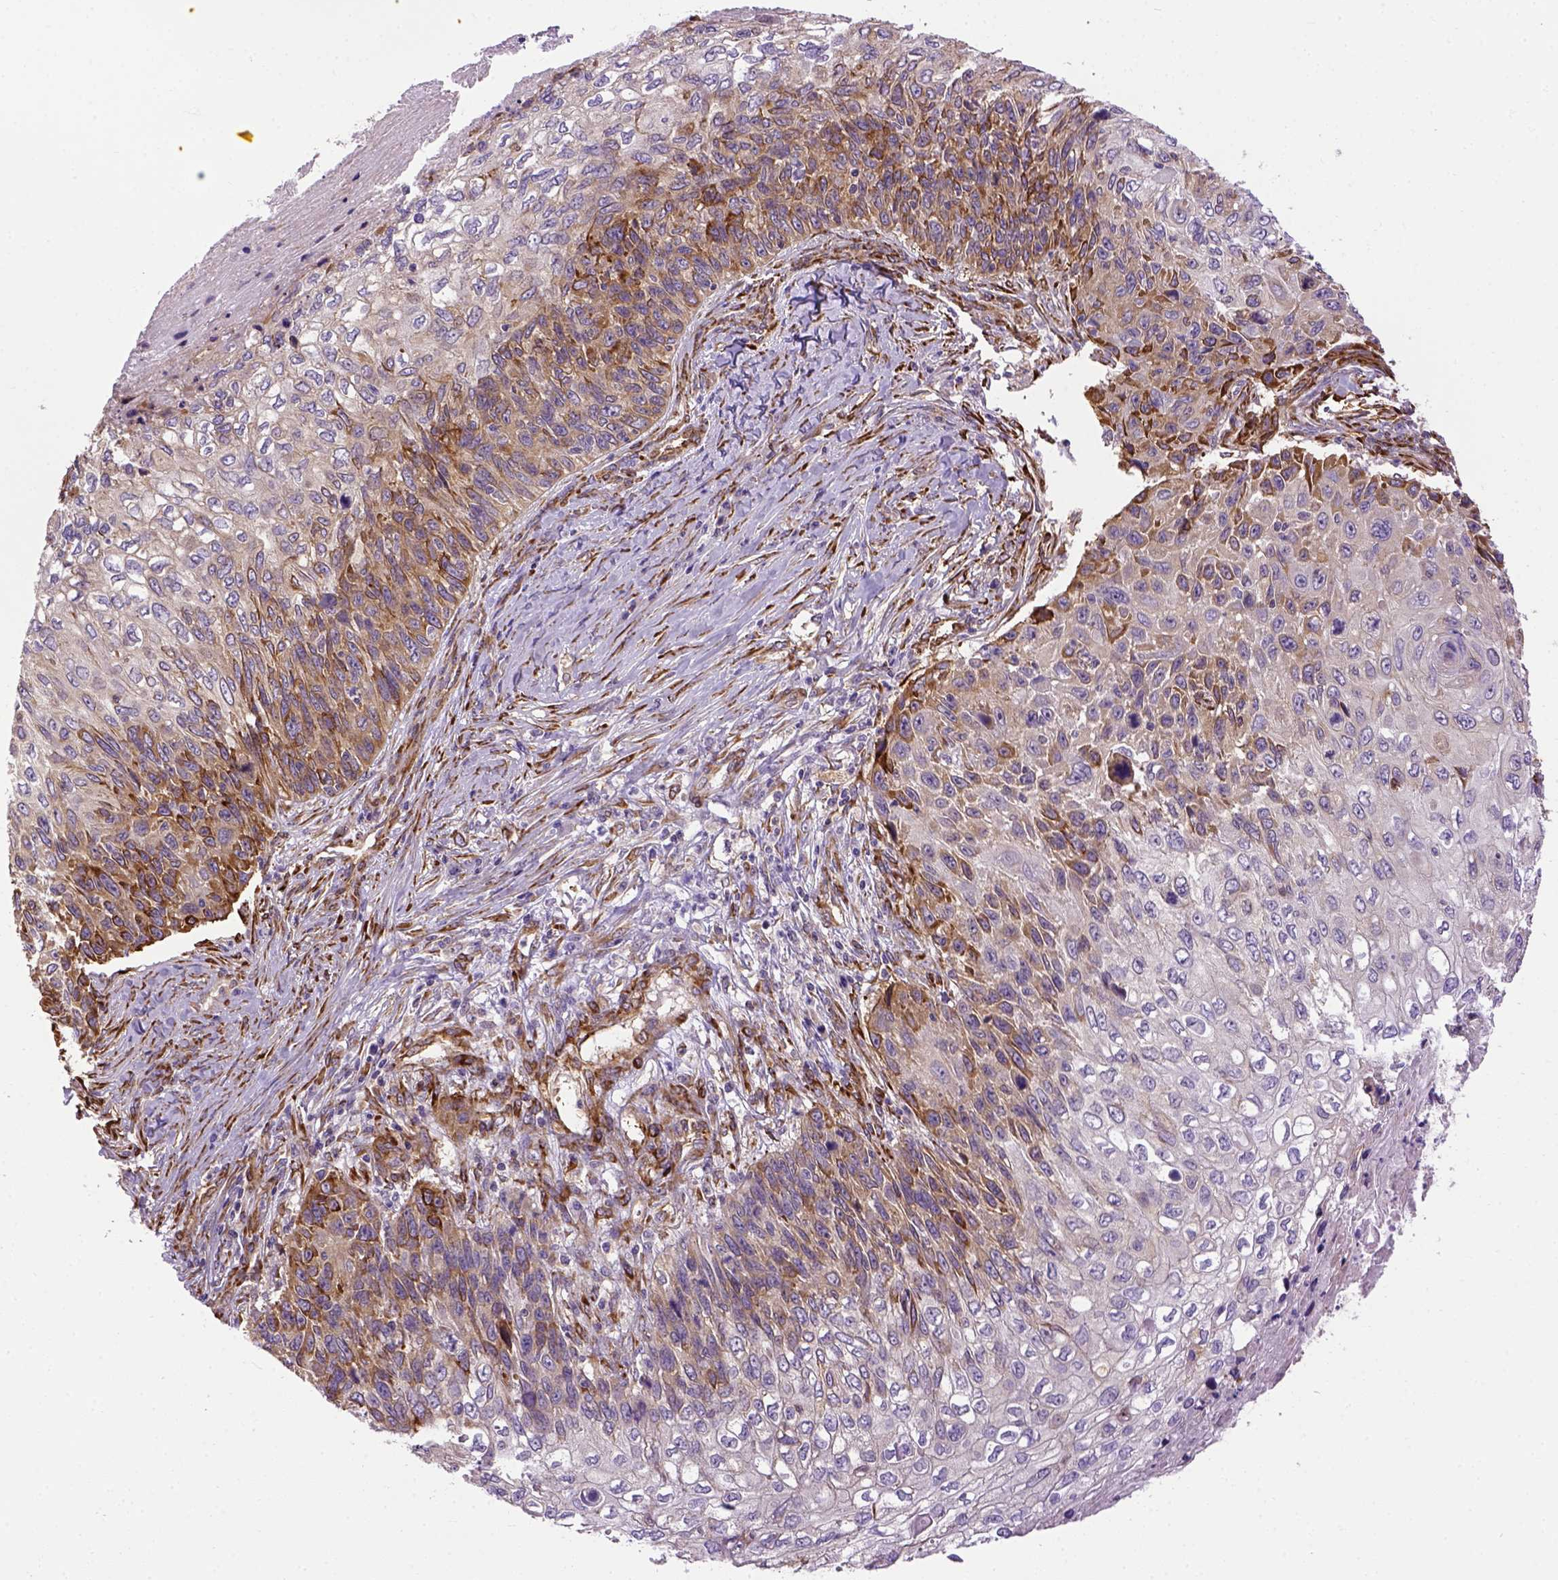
{"staining": {"intensity": "moderate", "quantity": "25%-75%", "location": "cytoplasmic/membranous"}, "tissue": "skin cancer", "cell_type": "Tumor cells", "image_type": "cancer", "snomed": [{"axis": "morphology", "description": "Squamous cell carcinoma, NOS"}, {"axis": "topography", "description": "Skin"}], "caption": "Skin squamous cell carcinoma was stained to show a protein in brown. There is medium levels of moderate cytoplasmic/membranous positivity in about 25%-75% of tumor cells. (Stains: DAB (3,3'-diaminobenzidine) in brown, nuclei in blue, Microscopy: brightfield microscopy at high magnification).", "gene": "KAZN", "patient": {"sex": "male", "age": 92}}